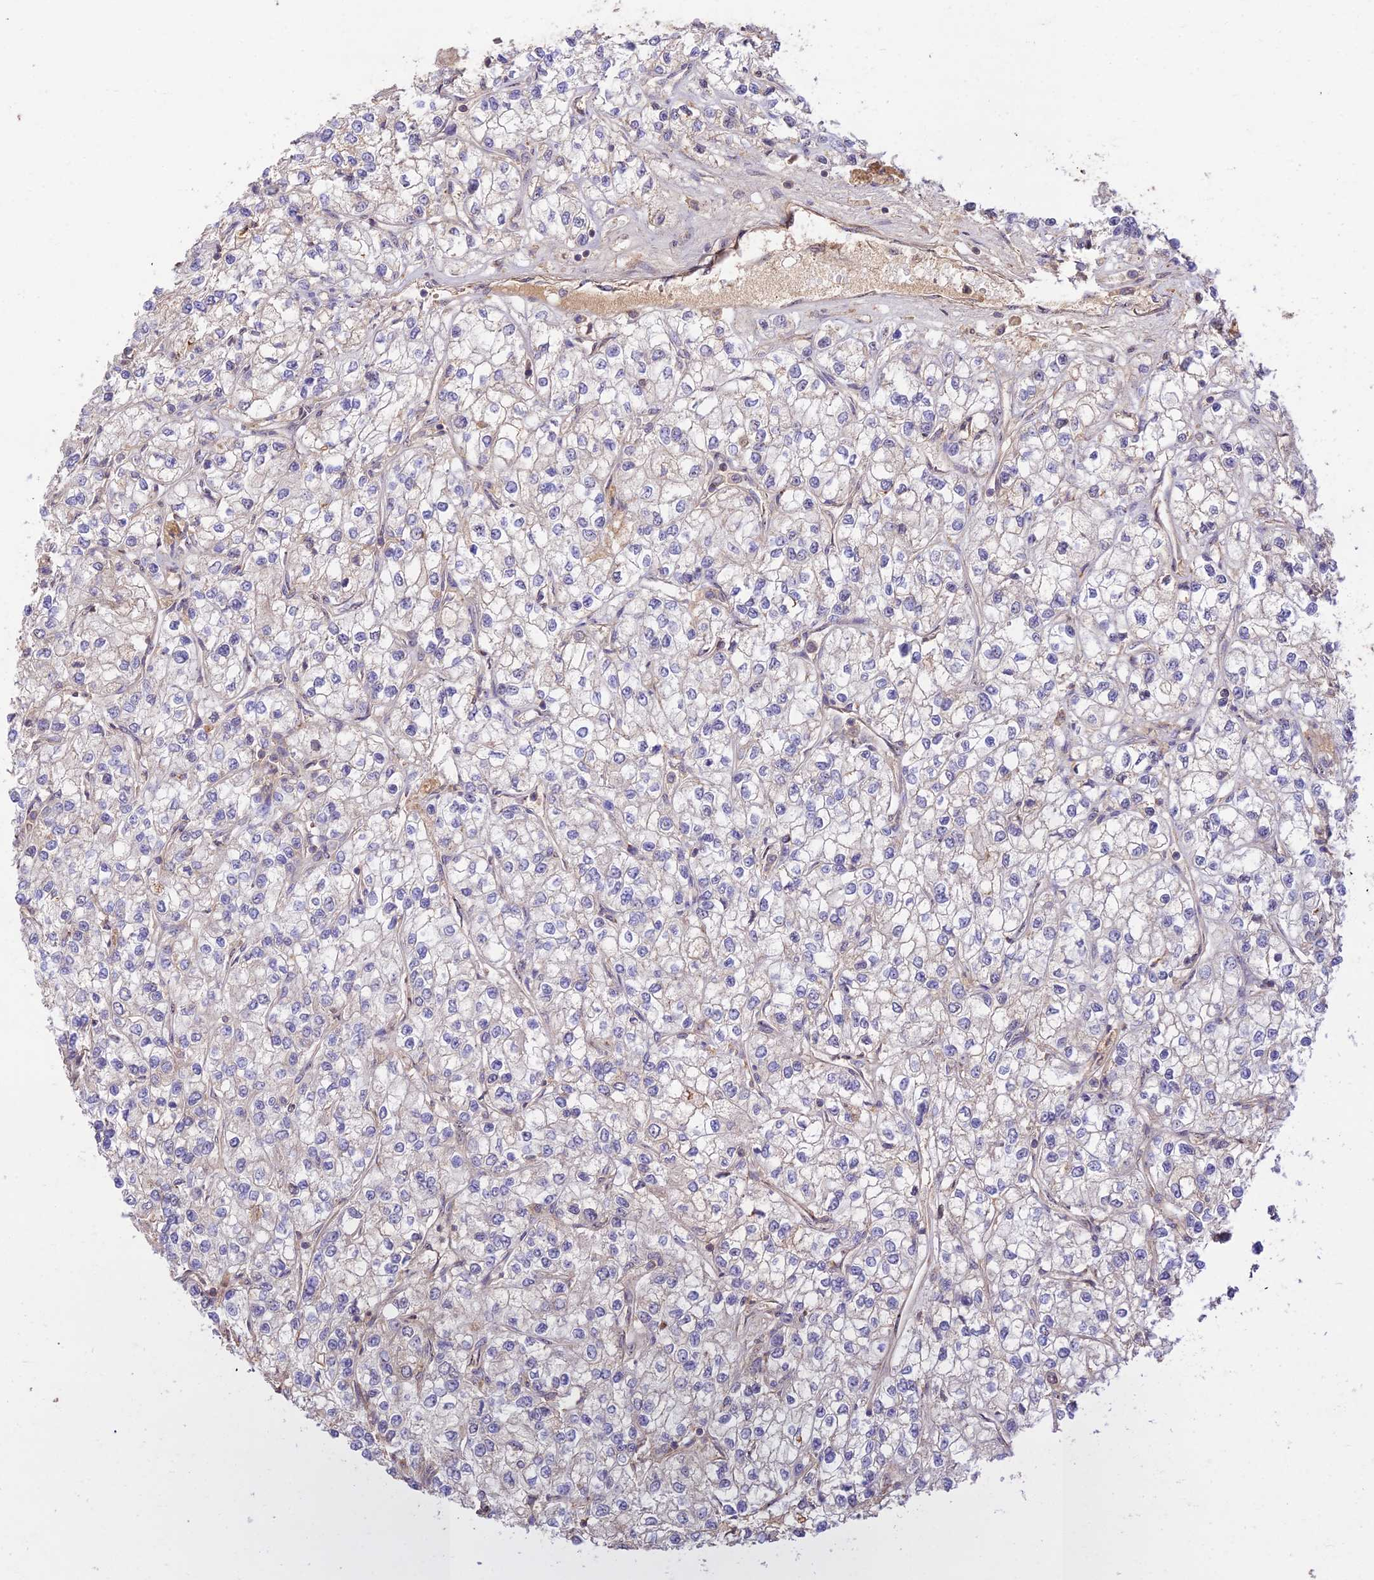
{"staining": {"intensity": "negative", "quantity": "none", "location": "none"}, "tissue": "renal cancer", "cell_type": "Tumor cells", "image_type": "cancer", "snomed": [{"axis": "morphology", "description": "Adenocarcinoma, NOS"}, {"axis": "topography", "description": "Kidney"}], "caption": "The image shows no staining of tumor cells in renal cancer (adenocarcinoma).", "gene": "CLCF1", "patient": {"sex": "male", "age": 80}}